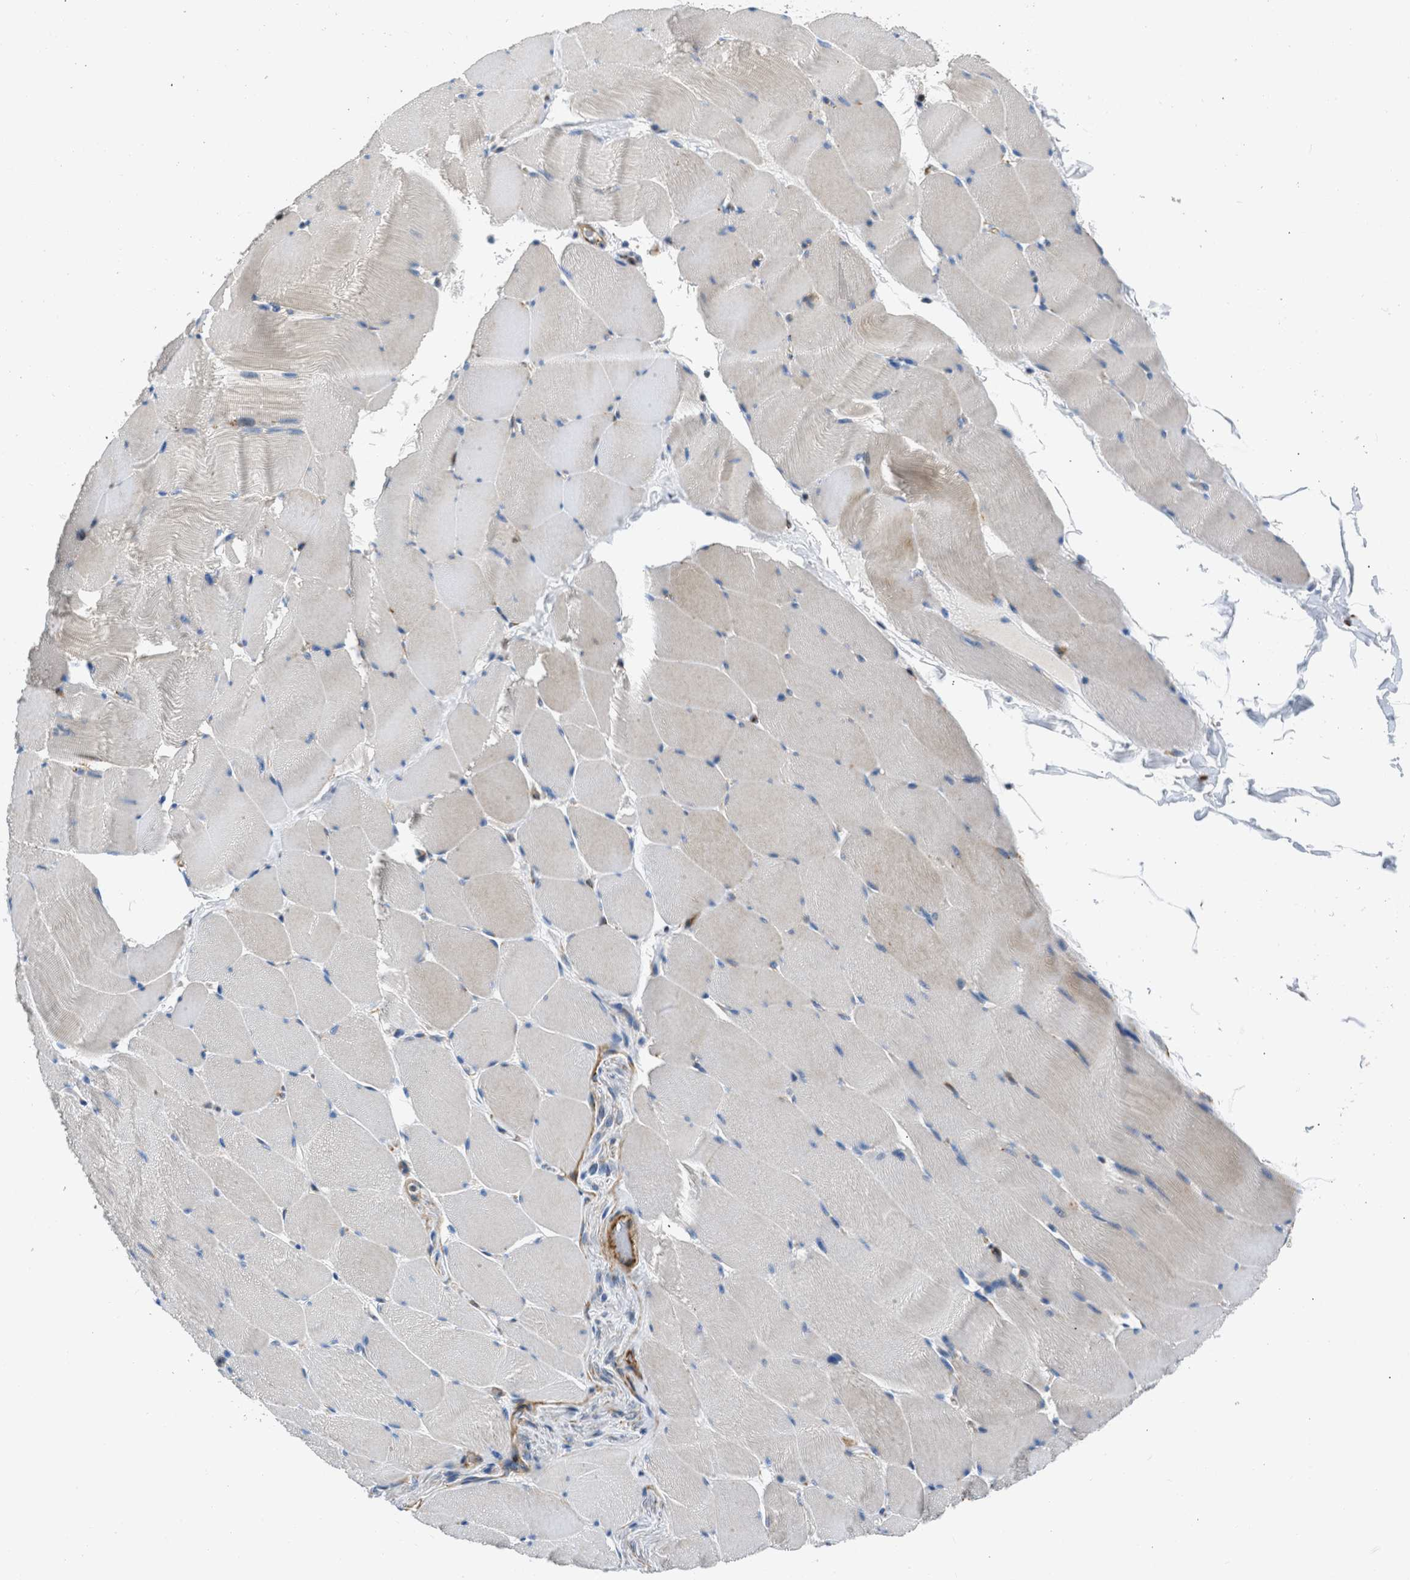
{"staining": {"intensity": "weak", "quantity": "25%-75%", "location": "cytoplasmic/membranous"}, "tissue": "skeletal muscle", "cell_type": "Myocytes", "image_type": "normal", "snomed": [{"axis": "morphology", "description": "Normal tissue, NOS"}, {"axis": "topography", "description": "Skeletal muscle"}], "caption": "Immunohistochemistry of benign human skeletal muscle demonstrates low levels of weak cytoplasmic/membranous staining in approximately 25%-75% of myocytes.", "gene": "ULK4", "patient": {"sex": "male", "age": 62}}